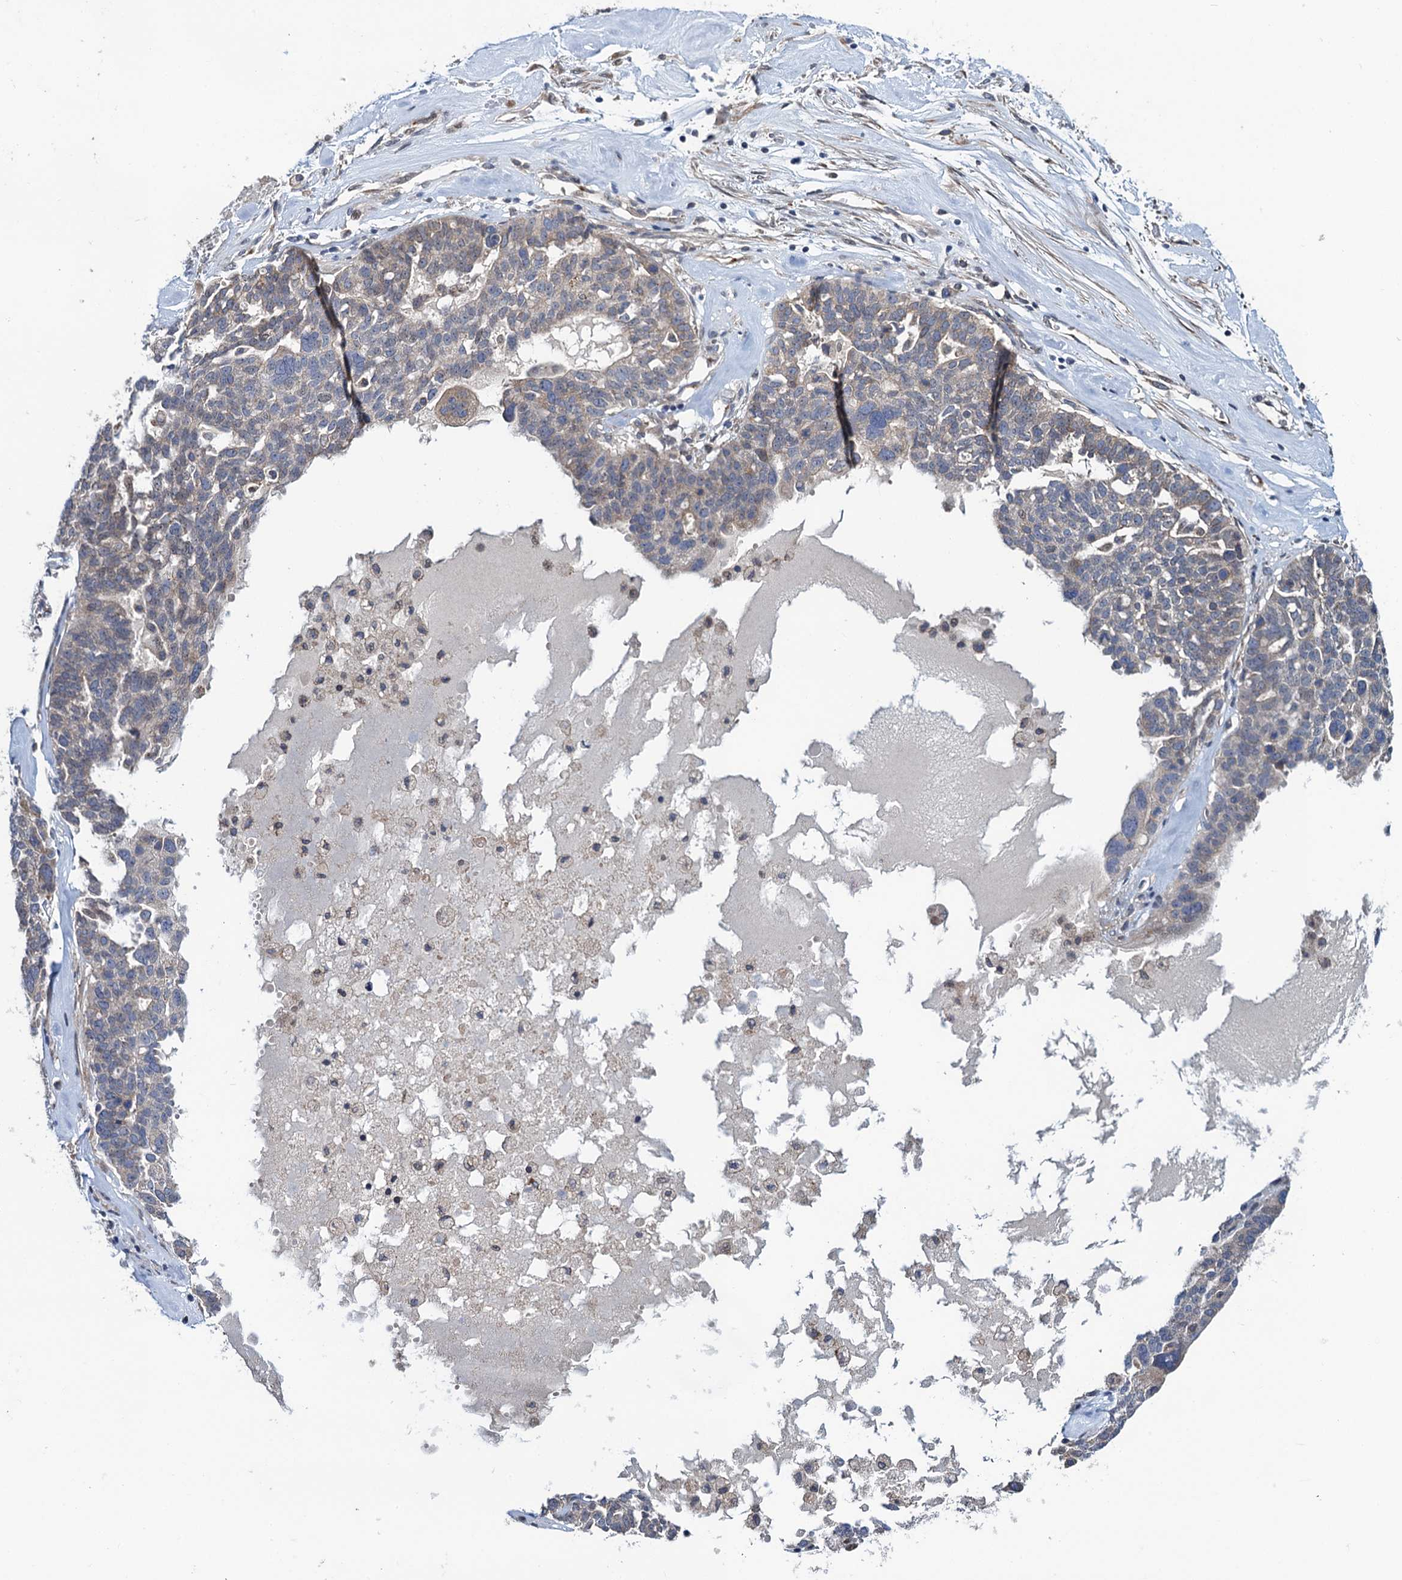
{"staining": {"intensity": "weak", "quantity": "<25%", "location": "cytoplasmic/membranous"}, "tissue": "ovarian cancer", "cell_type": "Tumor cells", "image_type": "cancer", "snomed": [{"axis": "morphology", "description": "Cystadenocarcinoma, serous, NOS"}, {"axis": "topography", "description": "Ovary"}], "caption": "The IHC image has no significant expression in tumor cells of ovarian cancer tissue. (DAB (3,3'-diaminobenzidine) IHC visualized using brightfield microscopy, high magnification).", "gene": "EVX2", "patient": {"sex": "female", "age": 59}}